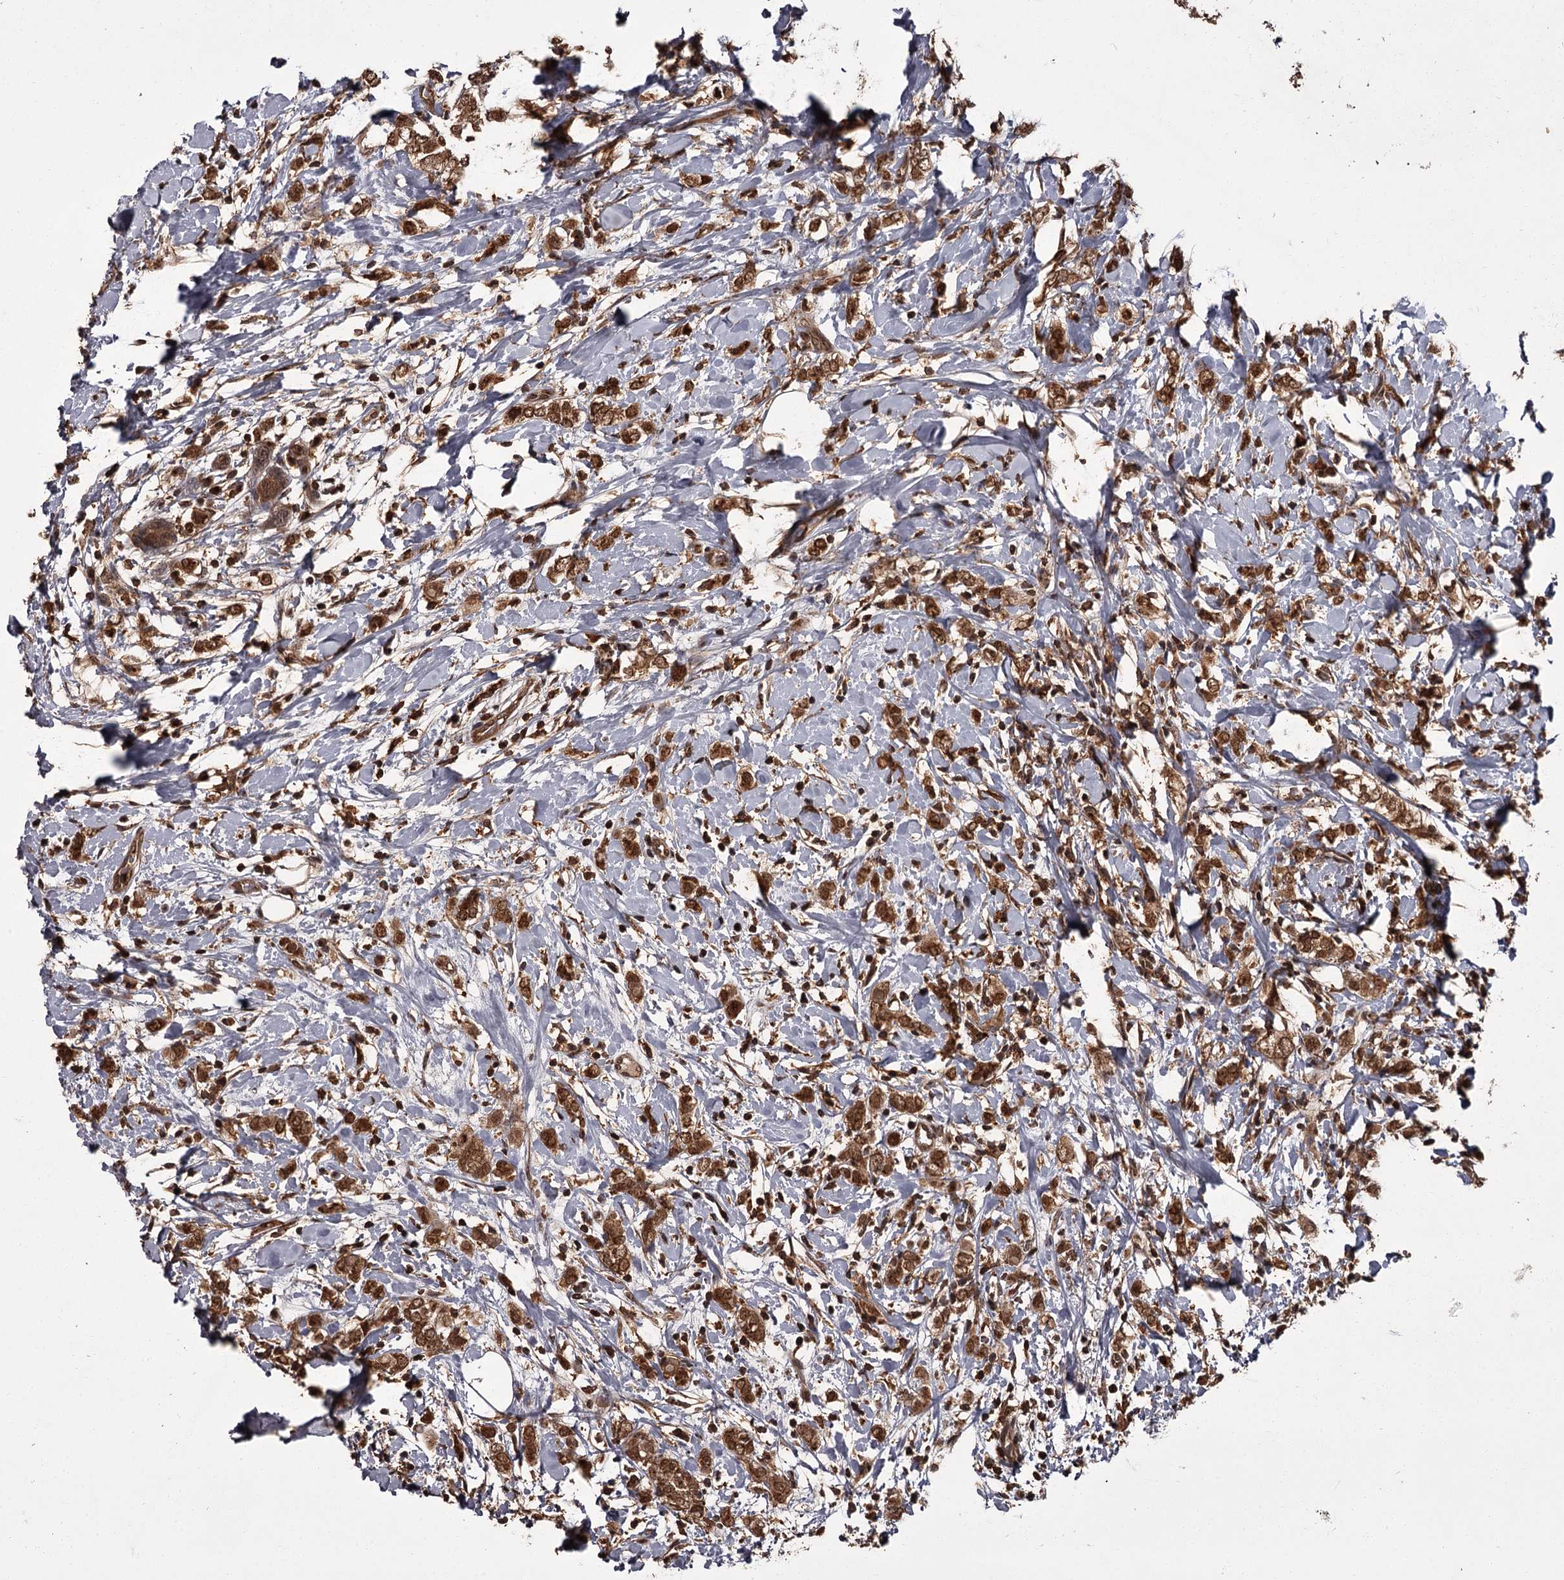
{"staining": {"intensity": "strong", "quantity": ">75%", "location": "cytoplasmic/membranous,nuclear"}, "tissue": "breast cancer", "cell_type": "Tumor cells", "image_type": "cancer", "snomed": [{"axis": "morphology", "description": "Normal tissue, NOS"}, {"axis": "morphology", "description": "Lobular carcinoma"}, {"axis": "topography", "description": "Breast"}], "caption": "Immunohistochemistry (IHC) (DAB) staining of breast cancer (lobular carcinoma) shows strong cytoplasmic/membranous and nuclear protein expression in about >75% of tumor cells. Immunohistochemistry stains the protein of interest in brown and the nuclei are stained blue.", "gene": "TBC1D23", "patient": {"sex": "female", "age": 47}}